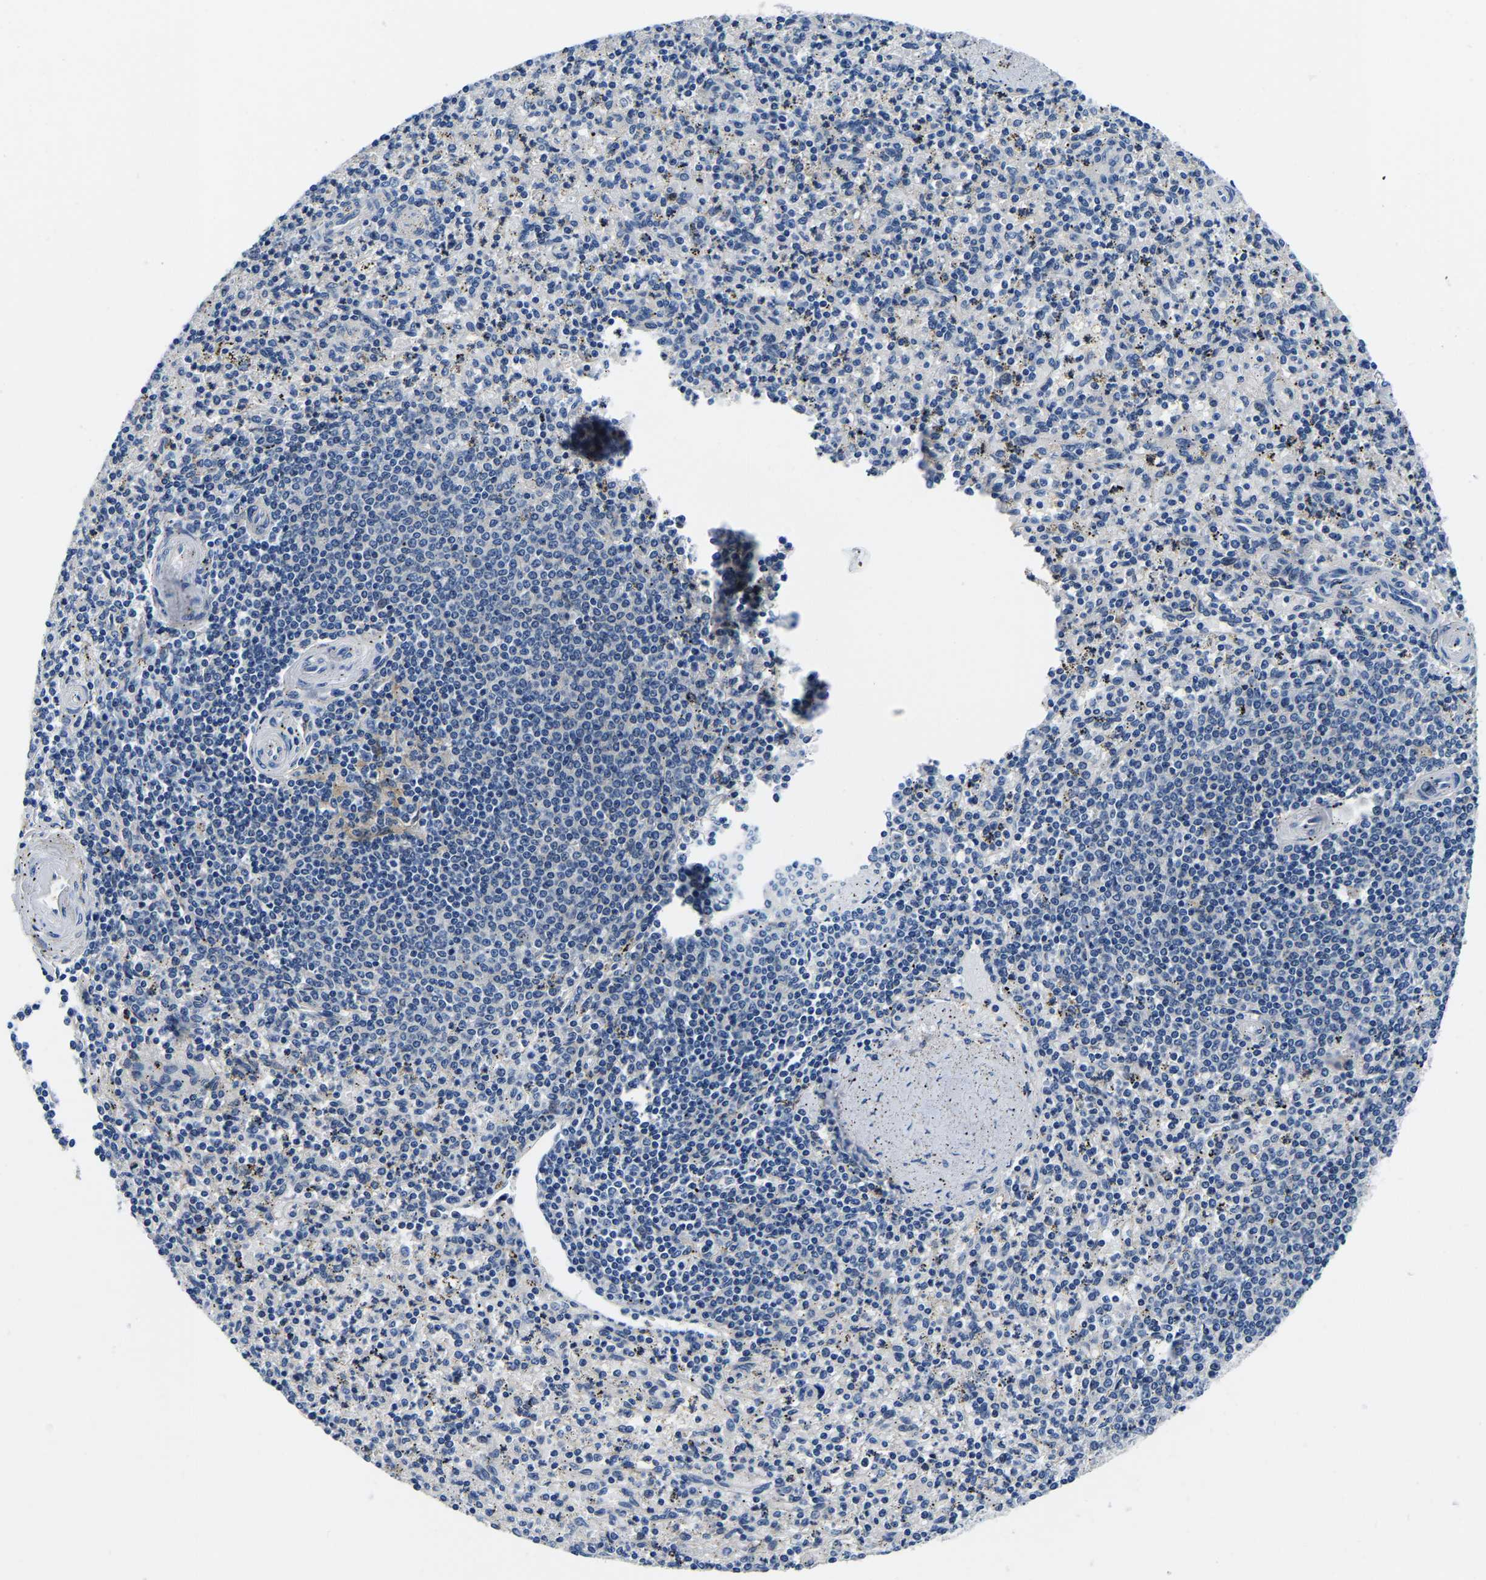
{"staining": {"intensity": "negative", "quantity": "none", "location": "none"}, "tissue": "spleen", "cell_type": "Cells in red pulp", "image_type": "normal", "snomed": [{"axis": "morphology", "description": "Normal tissue, NOS"}, {"axis": "topography", "description": "Spleen"}], "caption": "High power microscopy image of an immunohistochemistry photomicrograph of benign spleen, revealing no significant staining in cells in red pulp.", "gene": "ACO1", "patient": {"sex": "male", "age": 72}}